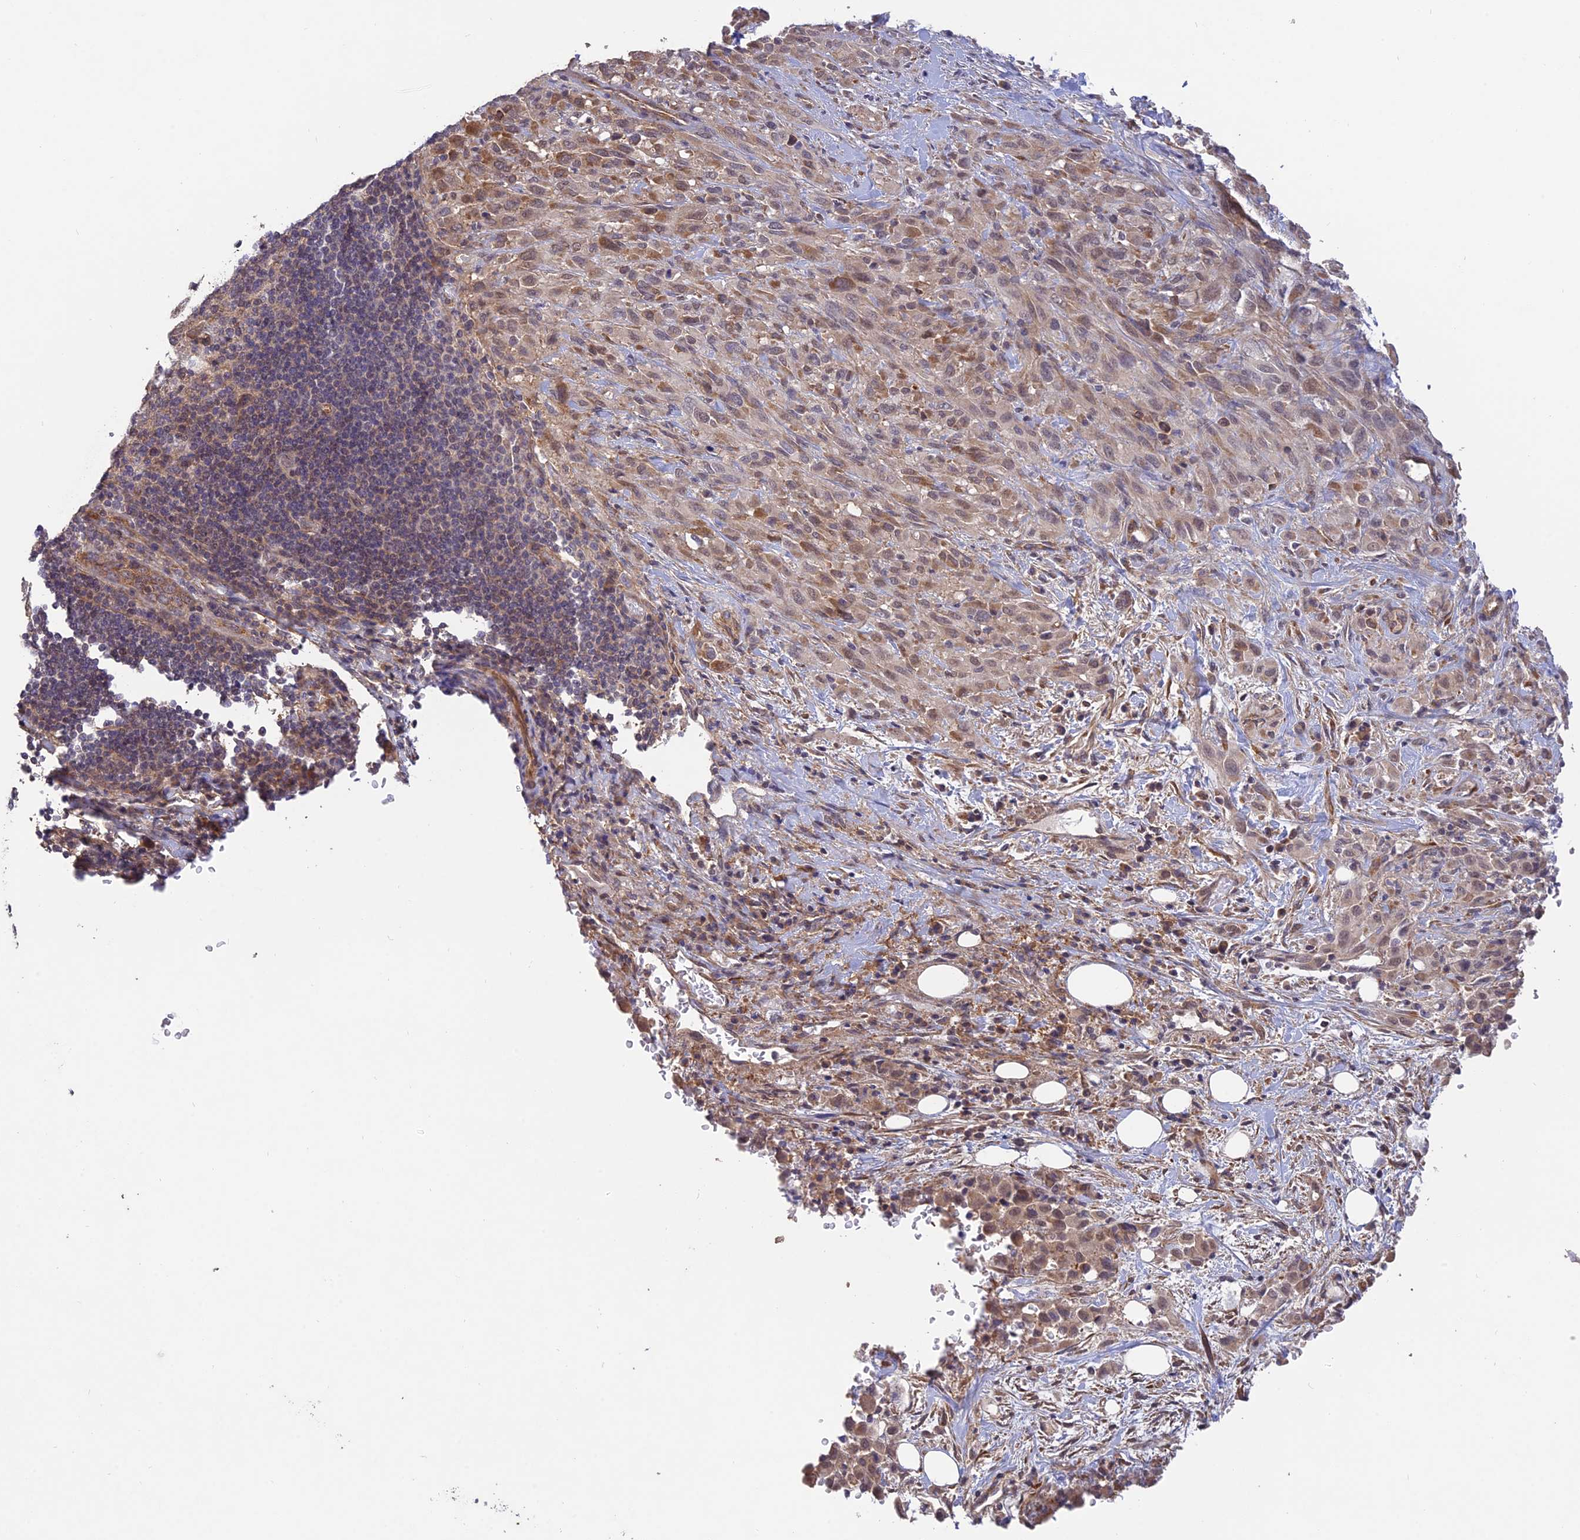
{"staining": {"intensity": "moderate", "quantity": "<25%", "location": "cytoplasmic/membranous"}, "tissue": "melanoma", "cell_type": "Tumor cells", "image_type": "cancer", "snomed": [{"axis": "morphology", "description": "Malignant melanoma, Metastatic site"}, {"axis": "topography", "description": "Skin"}], "caption": "Immunohistochemistry (IHC) of human malignant melanoma (metastatic site) shows low levels of moderate cytoplasmic/membranous positivity in approximately <25% of tumor cells.", "gene": "PAGR1", "patient": {"sex": "female", "age": 81}}